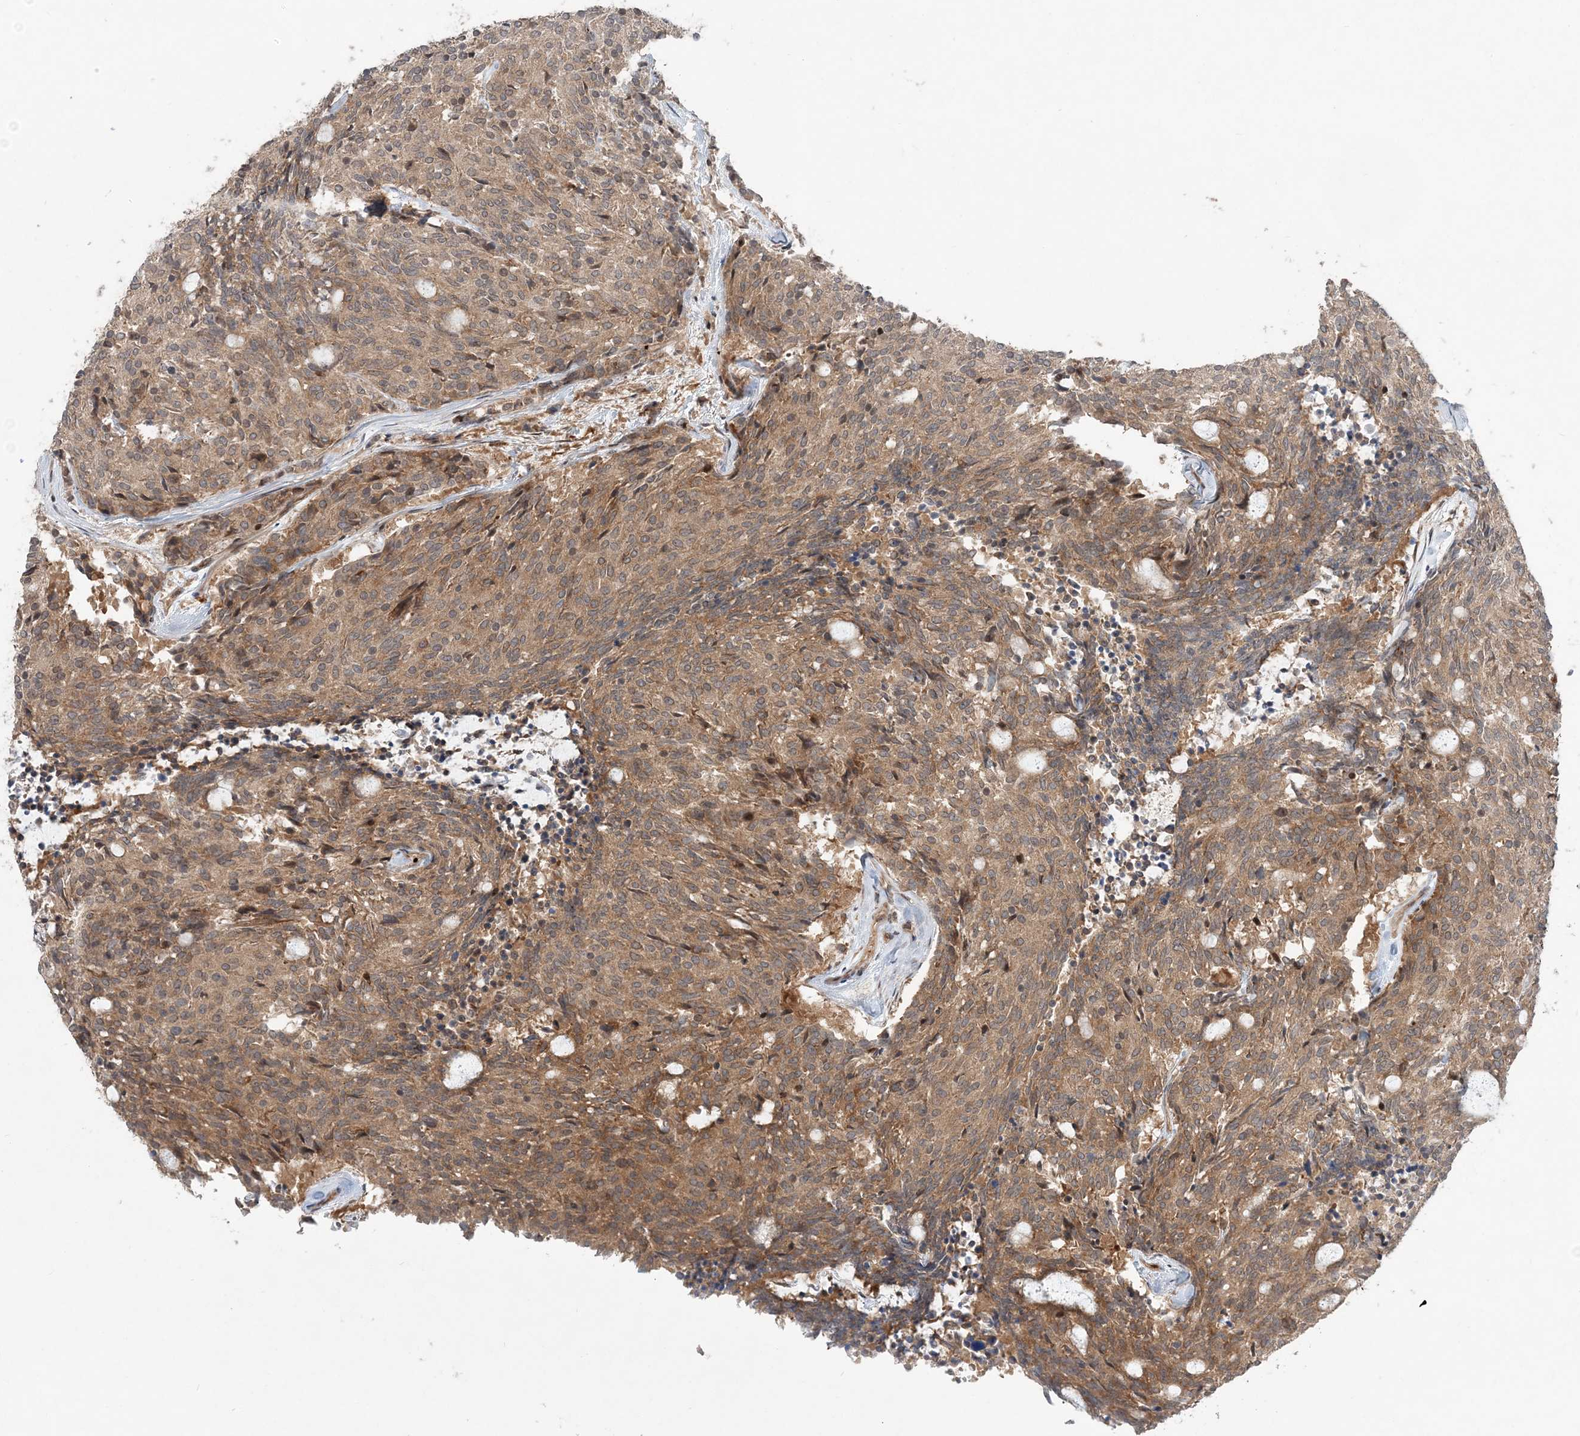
{"staining": {"intensity": "moderate", "quantity": ">75%", "location": "cytoplasmic/membranous"}, "tissue": "carcinoid", "cell_type": "Tumor cells", "image_type": "cancer", "snomed": [{"axis": "morphology", "description": "Carcinoid, malignant, NOS"}, {"axis": "topography", "description": "Pancreas"}], "caption": "Carcinoid was stained to show a protein in brown. There is medium levels of moderate cytoplasmic/membranous staining in approximately >75% of tumor cells. (DAB (3,3'-diaminobenzidine) IHC with brightfield microscopy, high magnification).", "gene": "GEMIN5", "patient": {"sex": "female", "age": 54}}